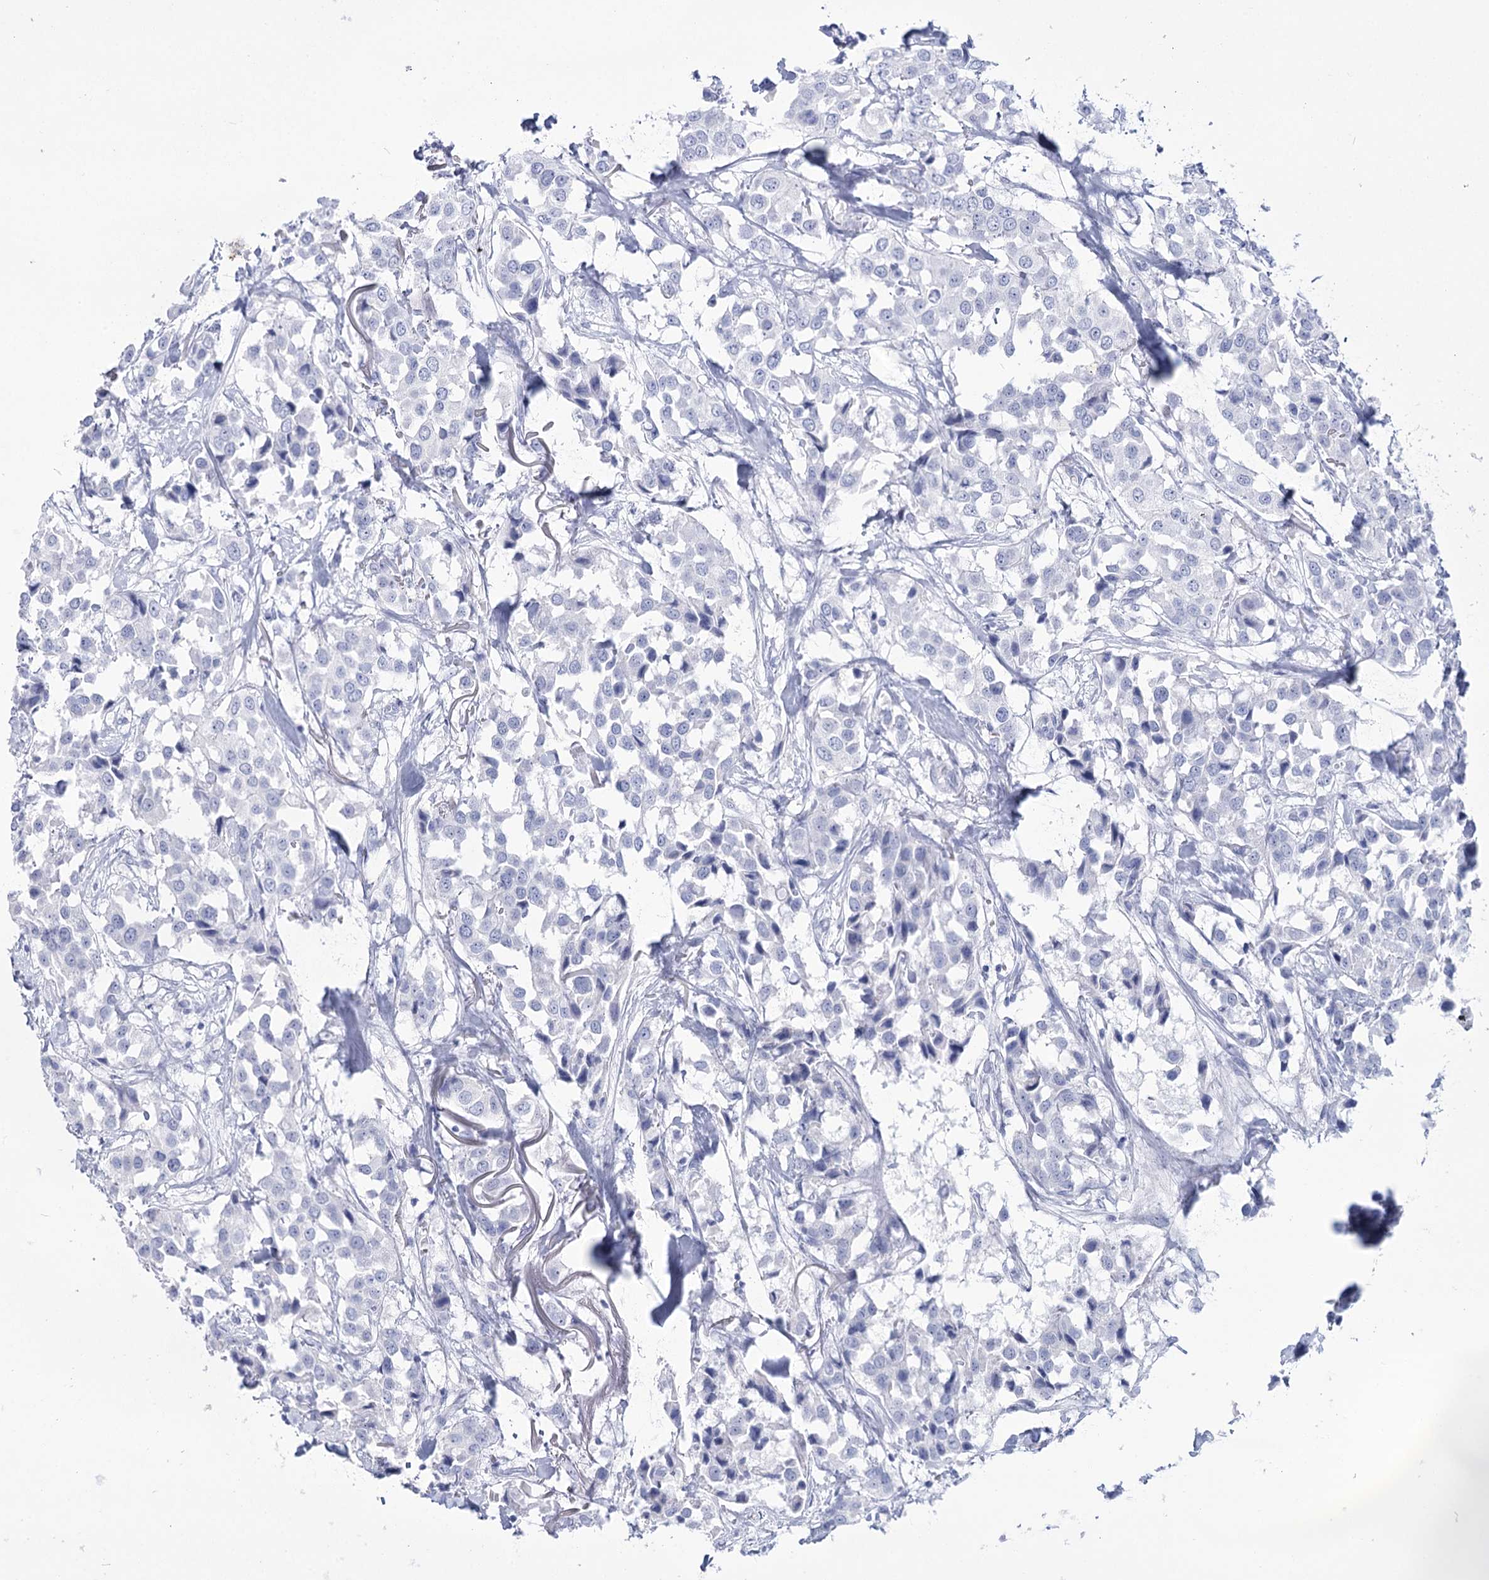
{"staining": {"intensity": "negative", "quantity": "none", "location": "none"}, "tissue": "breast cancer", "cell_type": "Tumor cells", "image_type": "cancer", "snomed": [{"axis": "morphology", "description": "Duct carcinoma"}, {"axis": "topography", "description": "Breast"}], "caption": "Tumor cells are negative for protein expression in human breast cancer (intraductal carcinoma). (DAB (3,3'-diaminobenzidine) IHC visualized using brightfield microscopy, high magnification).", "gene": "RNF186", "patient": {"sex": "female", "age": 80}}